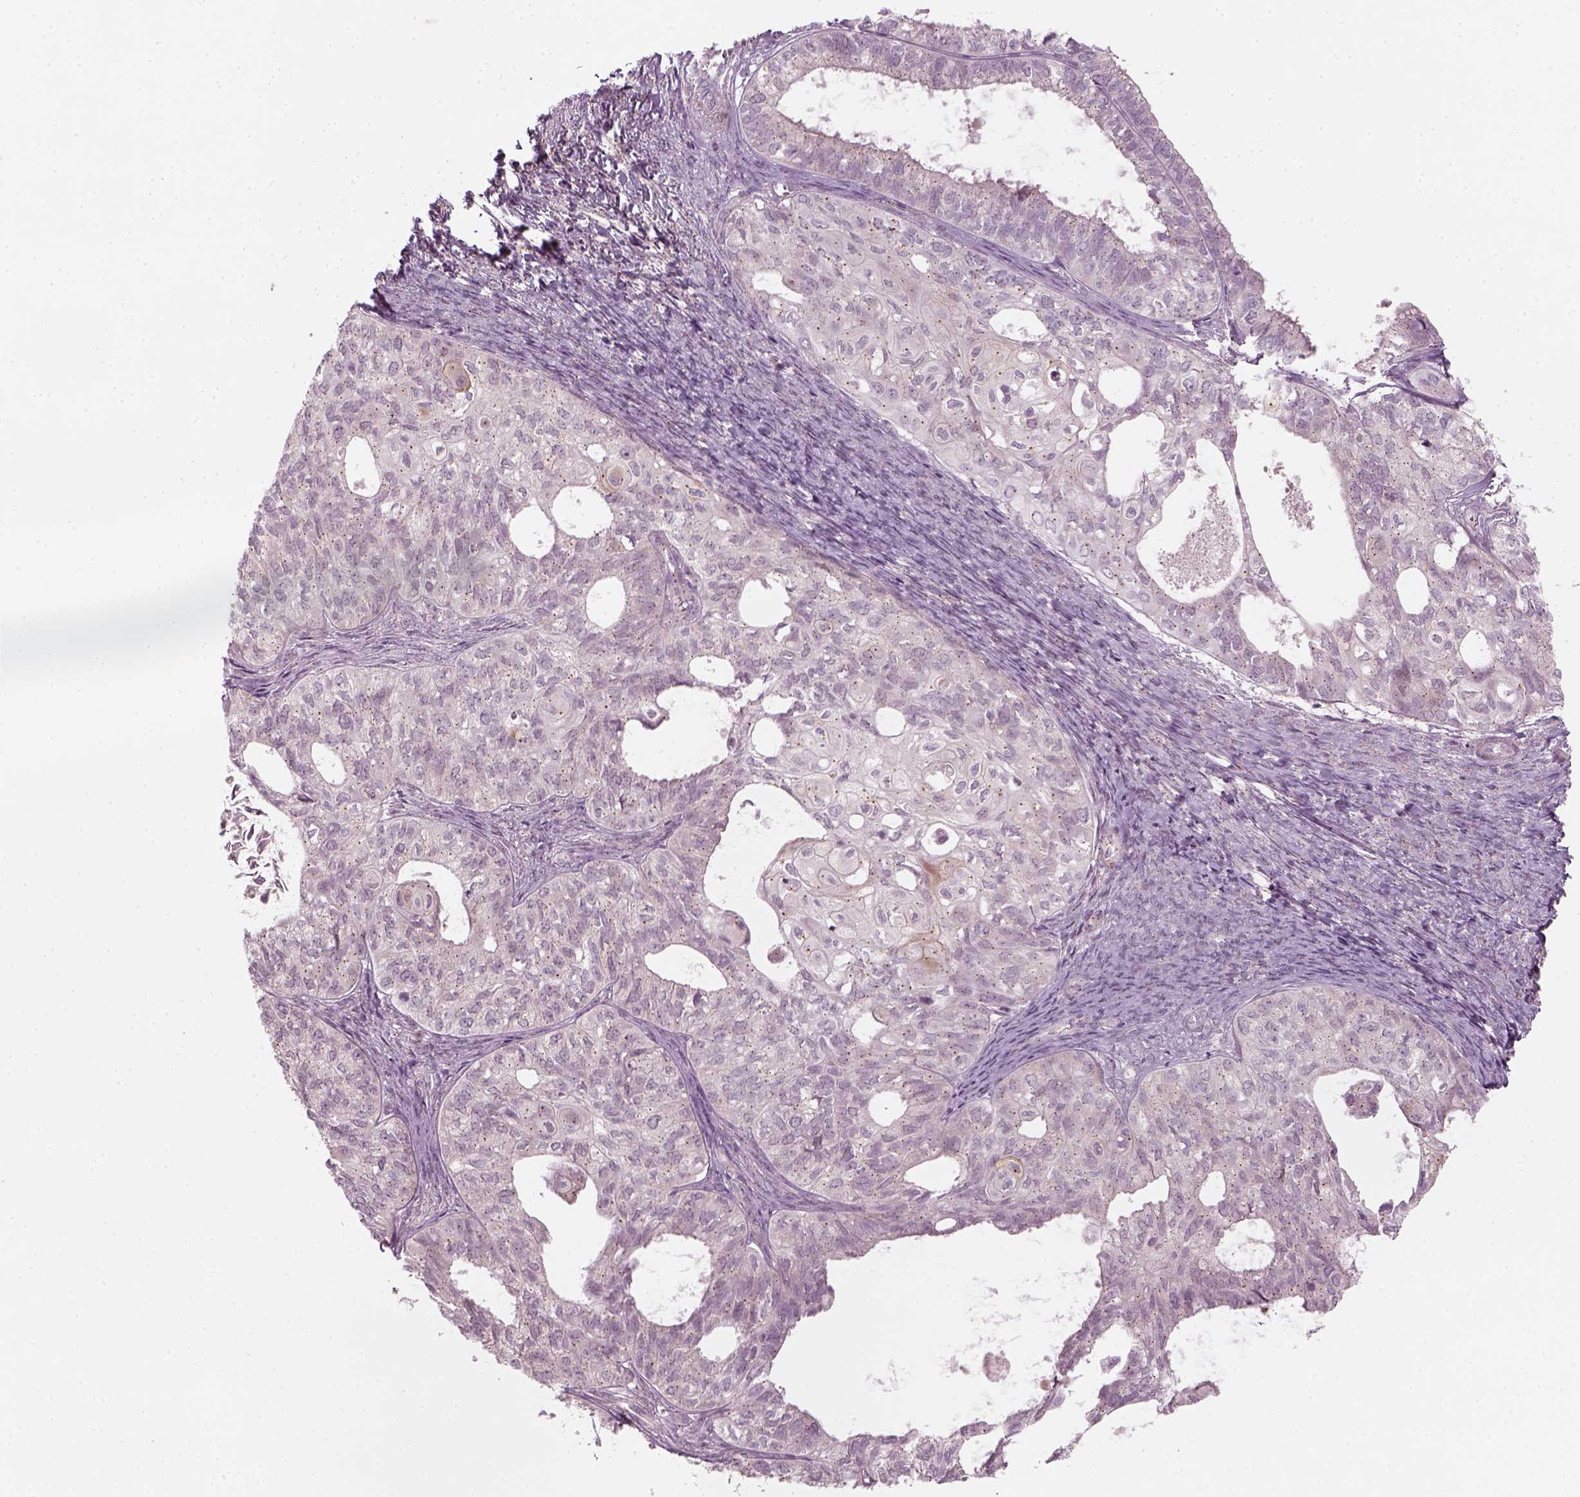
{"staining": {"intensity": "negative", "quantity": "none", "location": "none"}, "tissue": "ovarian cancer", "cell_type": "Tumor cells", "image_type": "cancer", "snomed": [{"axis": "morphology", "description": "Carcinoma, endometroid"}, {"axis": "topography", "description": "Ovary"}], "caption": "The photomicrograph exhibits no staining of tumor cells in ovarian endometroid carcinoma.", "gene": "MLIP", "patient": {"sex": "female", "age": 64}}